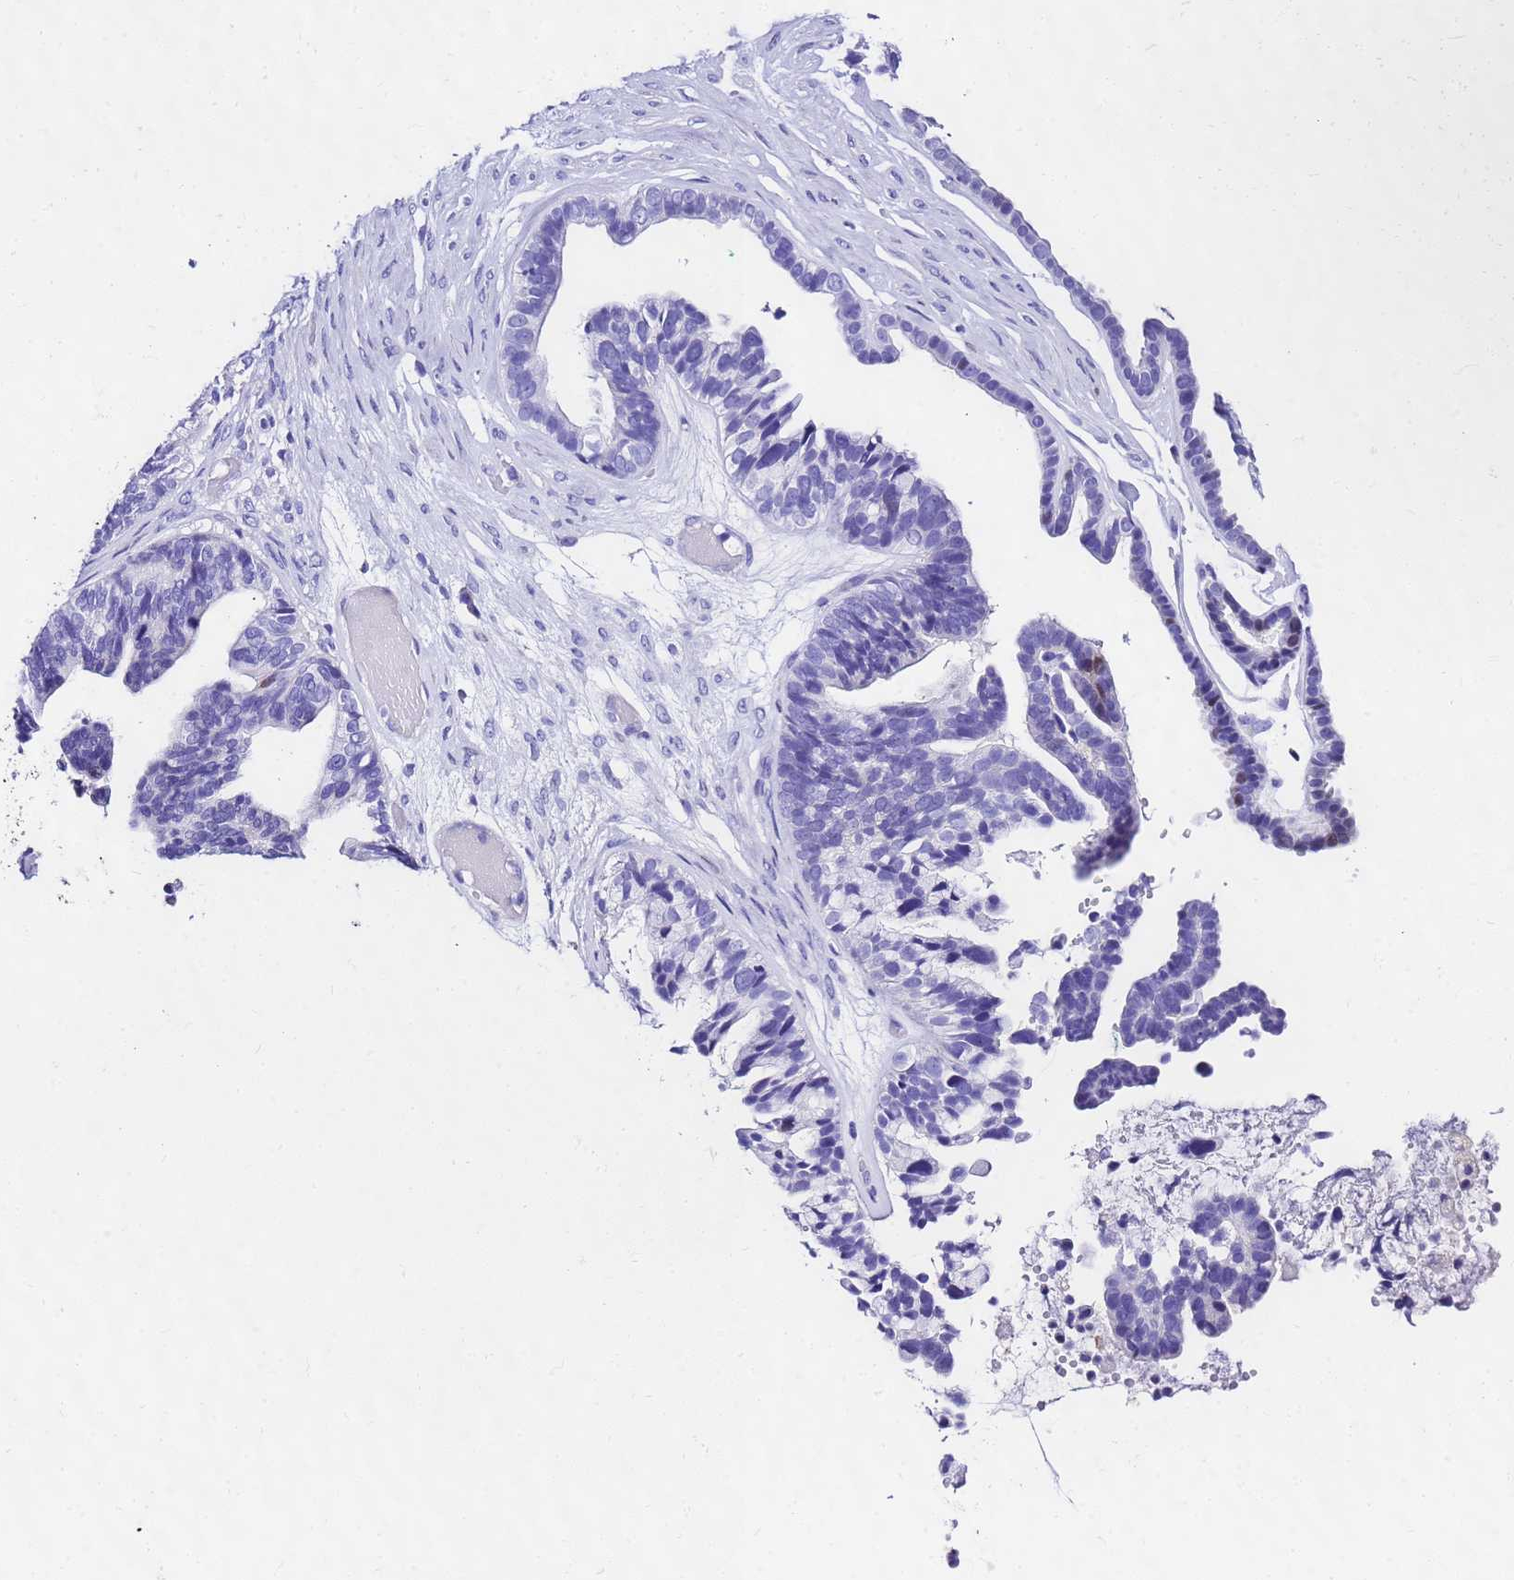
{"staining": {"intensity": "negative", "quantity": "none", "location": "none"}, "tissue": "ovarian cancer", "cell_type": "Tumor cells", "image_type": "cancer", "snomed": [{"axis": "morphology", "description": "Cystadenocarcinoma, serous, NOS"}, {"axis": "topography", "description": "Ovary"}], "caption": "Tumor cells show no significant protein positivity in serous cystadenocarcinoma (ovarian).", "gene": "UGT2B10", "patient": {"sex": "female", "age": 56}}